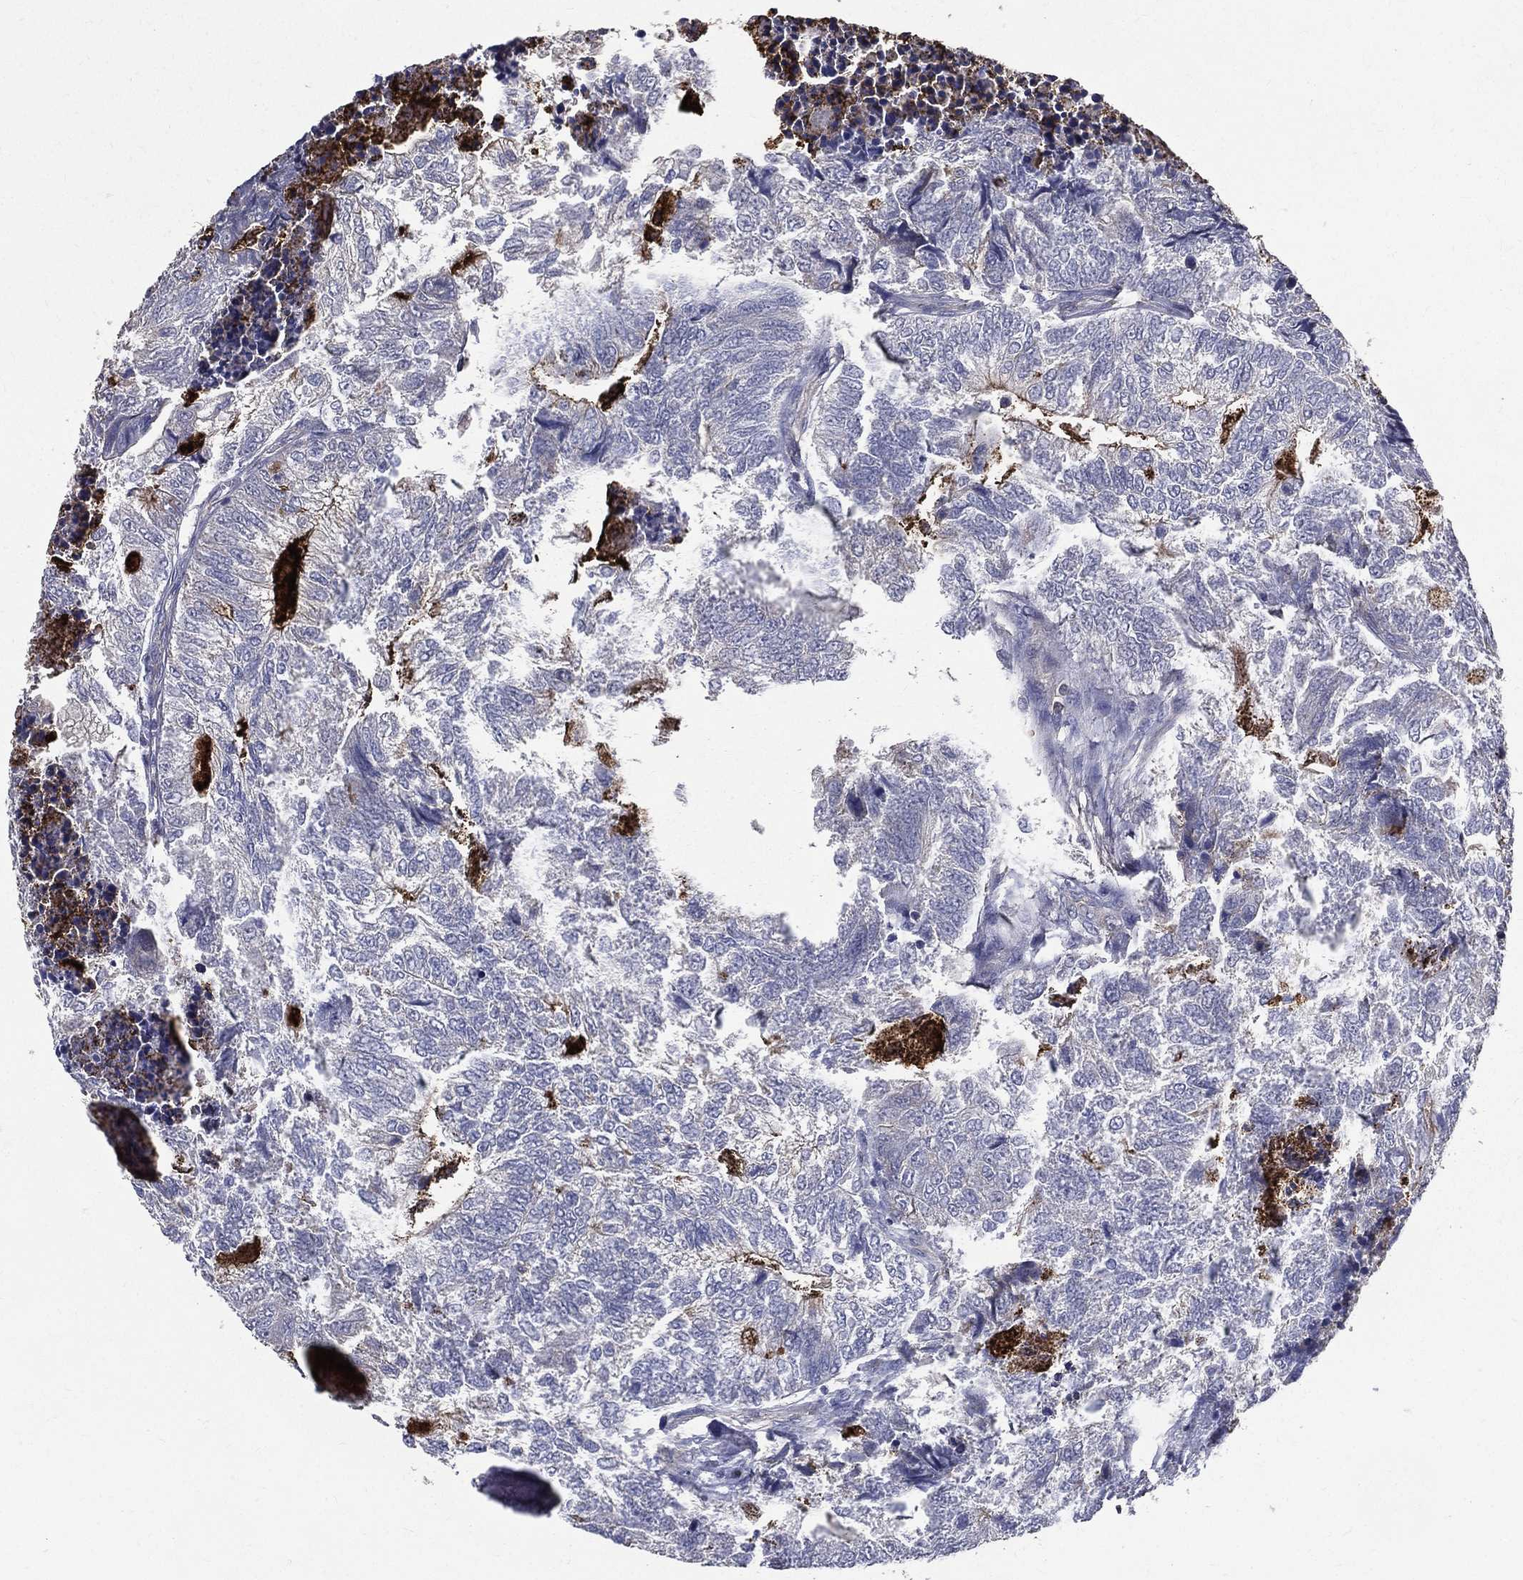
{"staining": {"intensity": "negative", "quantity": "none", "location": "none"}, "tissue": "colorectal cancer", "cell_type": "Tumor cells", "image_type": "cancer", "snomed": [{"axis": "morphology", "description": "Adenocarcinoma, NOS"}, {"axis": "topography", "description": "Colon"}], "caption": "DAB (3,3'-diaminobenzidine) immunohistochemical staining of colorectal cancer reveals no significant staining in tumor cells.", "gene": "SERPINB2", "patient": {"sex": "female", "age": 67}}